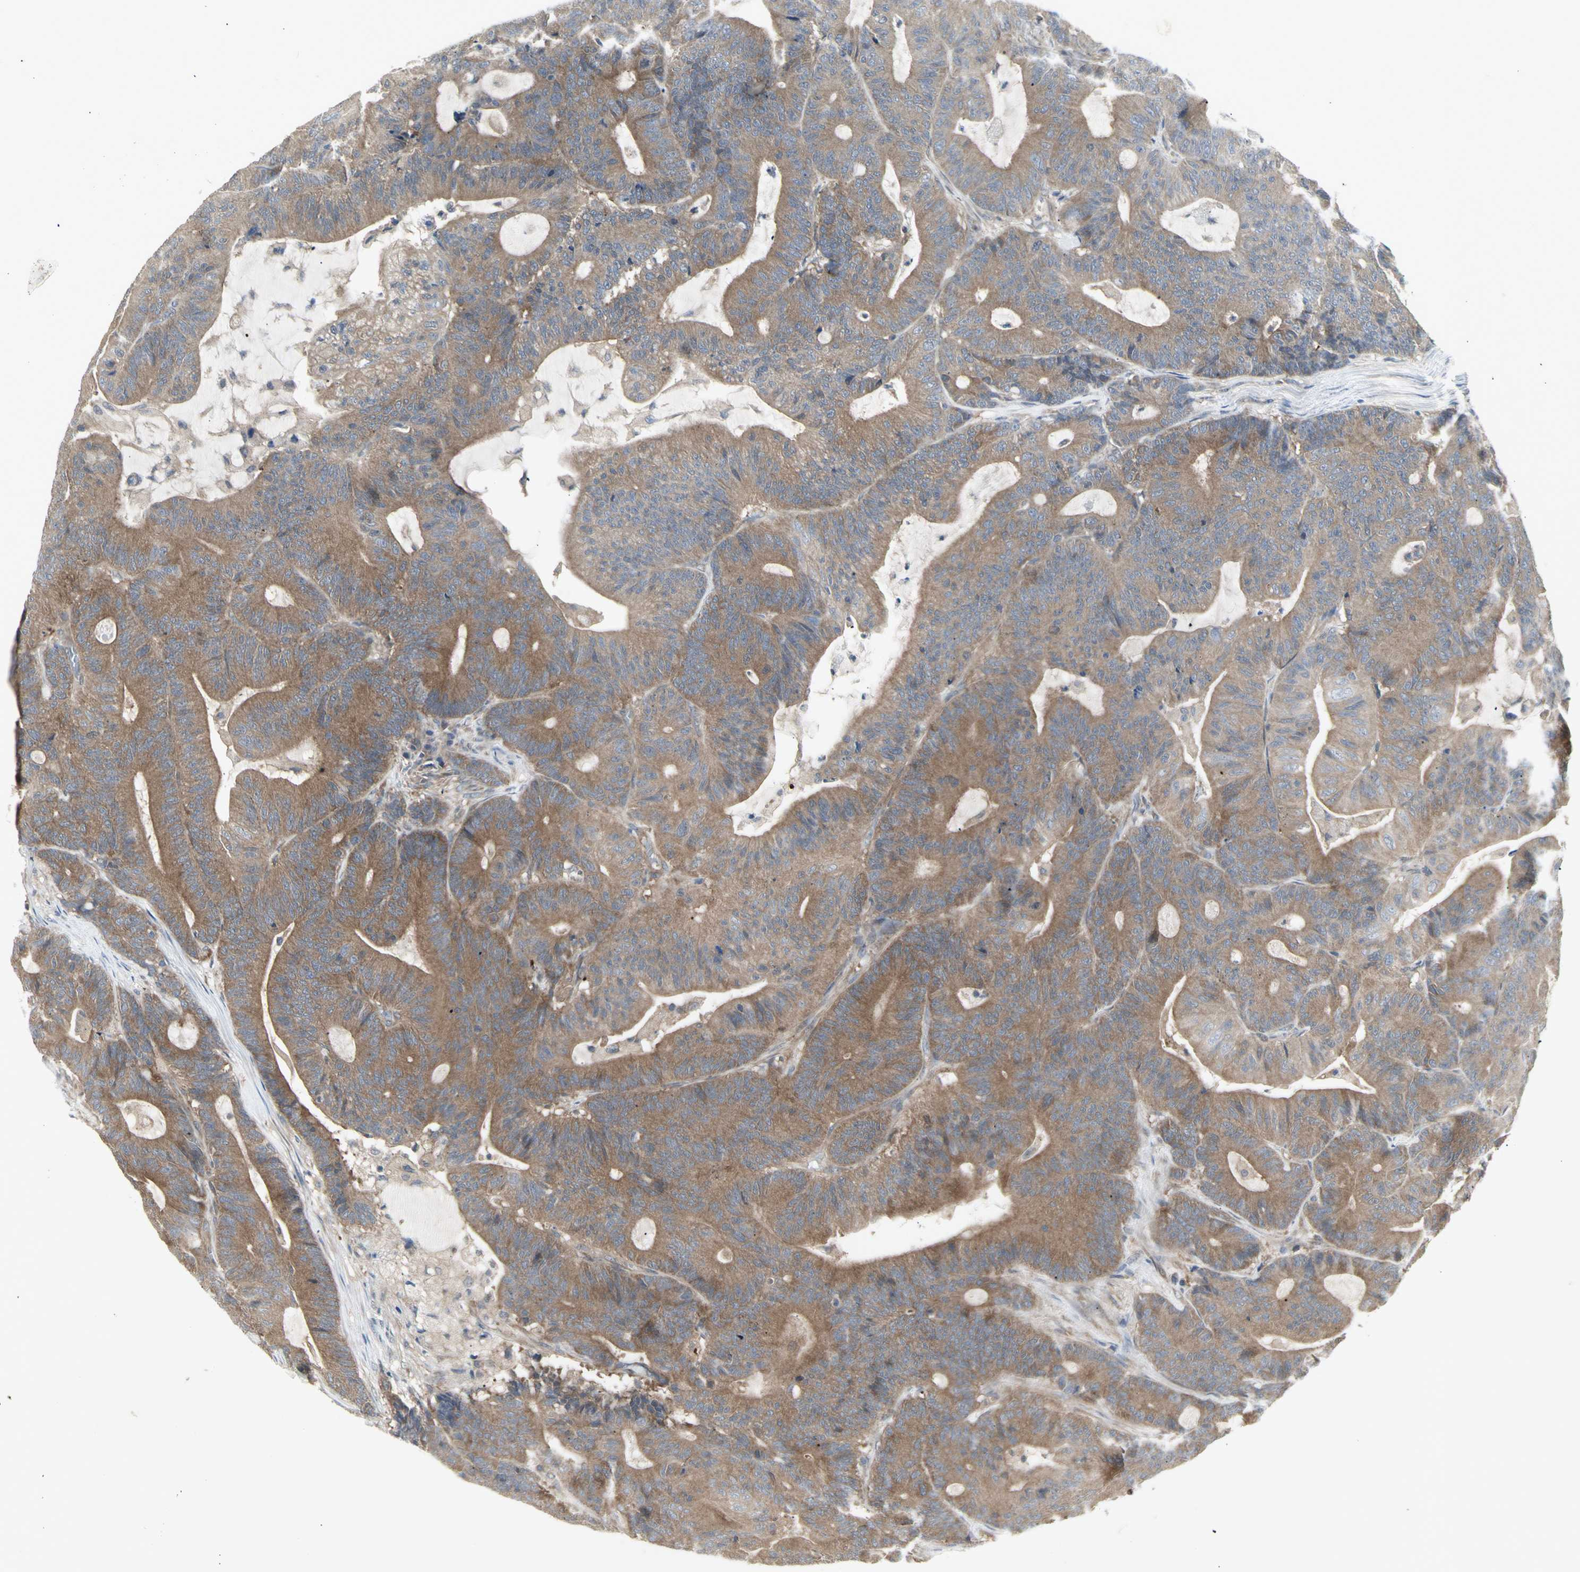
{"staining": {"intensity": "weak", "quantity": ">75%", "location": "cytoplasmic/membranous"}, "tissue": "colorectal cancer", "cell_type": "Tumor cells", "image_type": "cancer", "snomed": [{"axis": "morphology", "description": "Adenocarcinoma, NOS"}, {"axis": "topography", "description": "Colon"}], "caption": "Human adenocarcinoma (colorectal) stained for a protein (brown) reveals weak cytoplasmic/membranous positive positivity in approximately >75% of tumor cells.", "gene": "CHURC1-FNTB", "patient": {"sex": "female", "age": 84}}